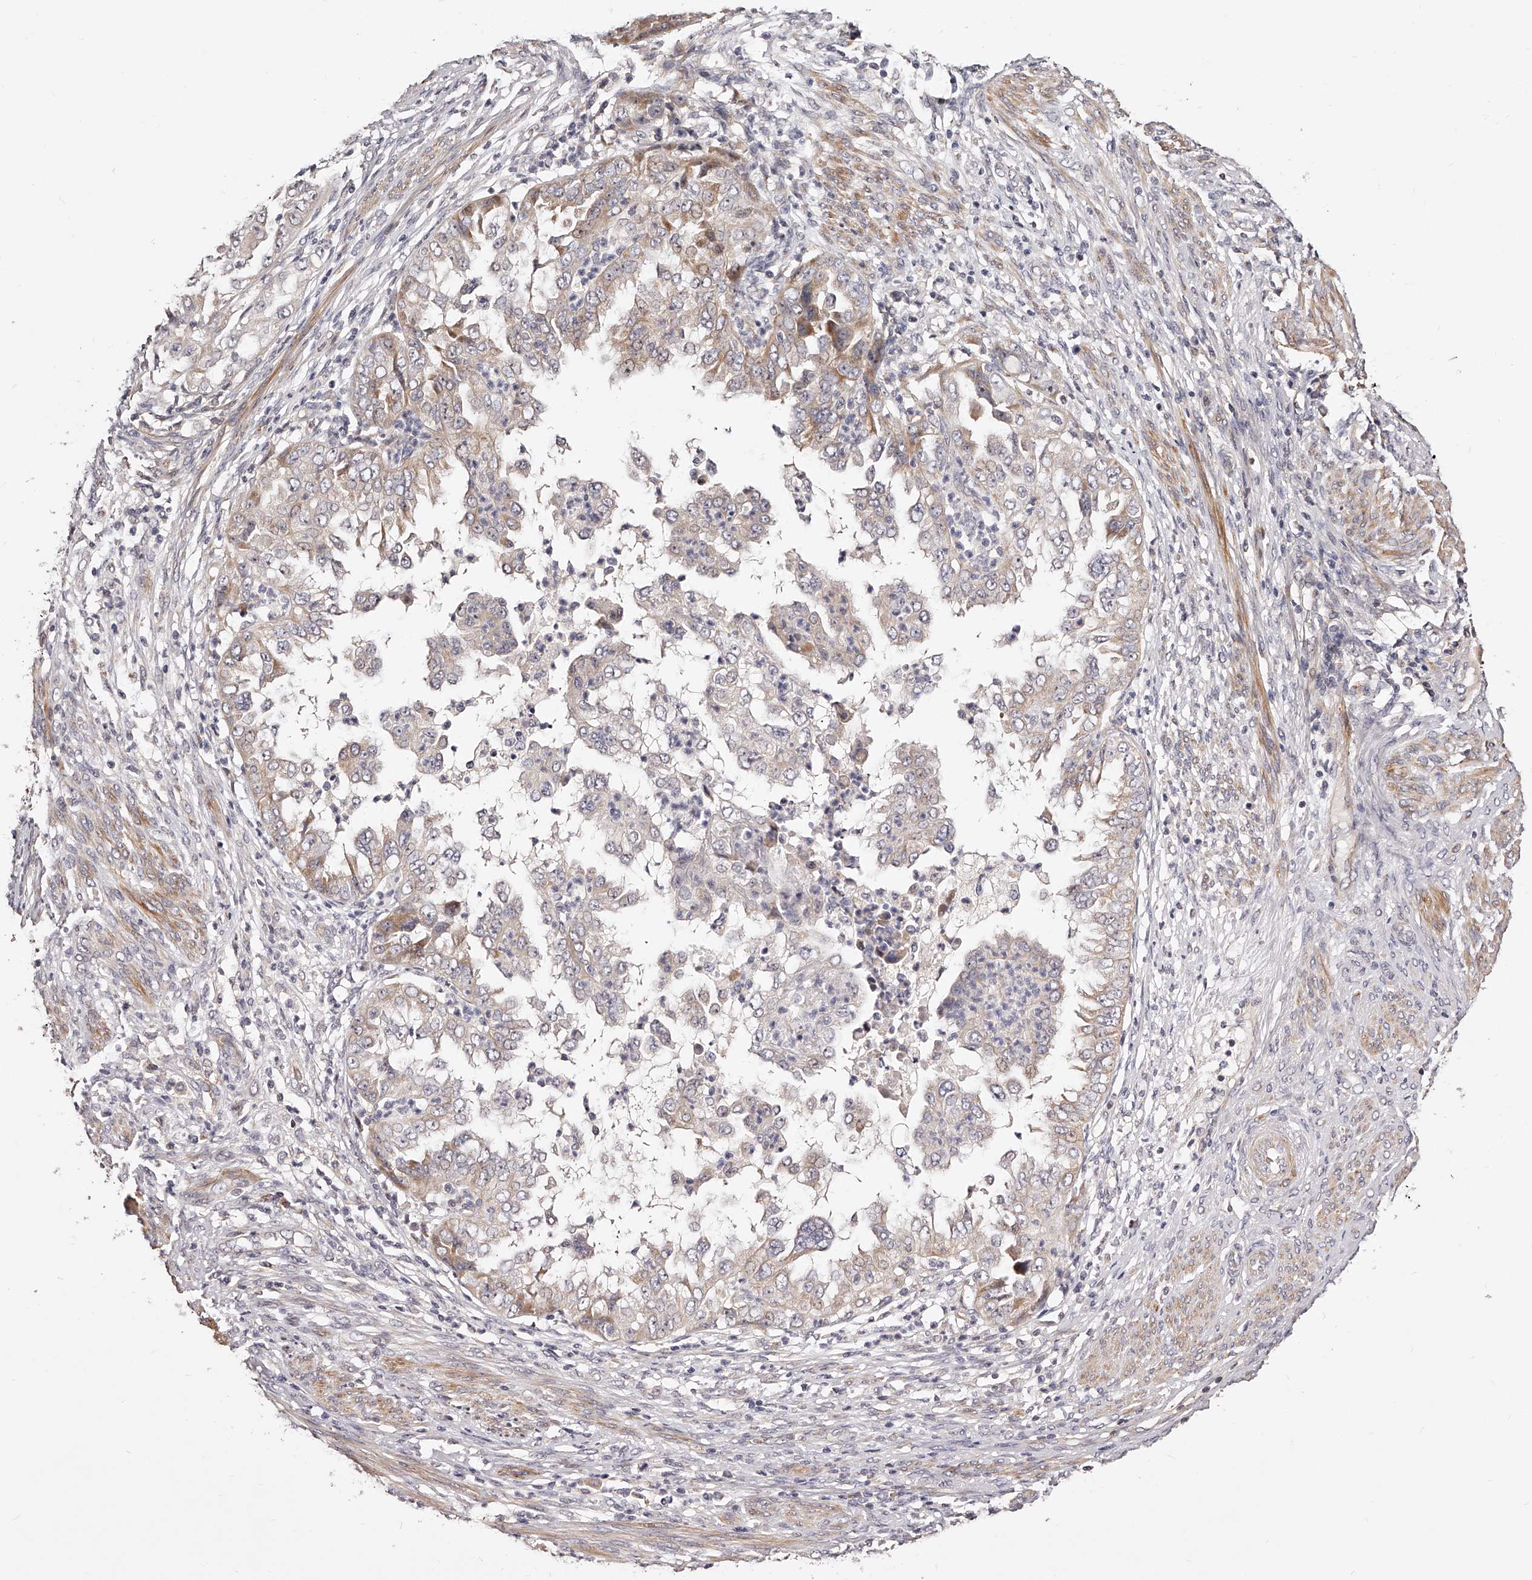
{"staining": {"intensity": "weak", "quantity": "<25%", "location": "cytoplasmic/membranous"}, "tissue": "endometrial cancer", "cell_type": "Tumor cells", "image_type": "cancer", "snomed": [{"axis": "morphology", "description": "Adenocarcinoma, NOS"}, {"axis": "topography", "description": "Endometrium"}], "caption": "Protein analysis of endometrial adenocarcinoma exhibits no significant positivity in tumor cells.", "gene": "ZNF502", "patient": {"sex": "female", "age": 85}}